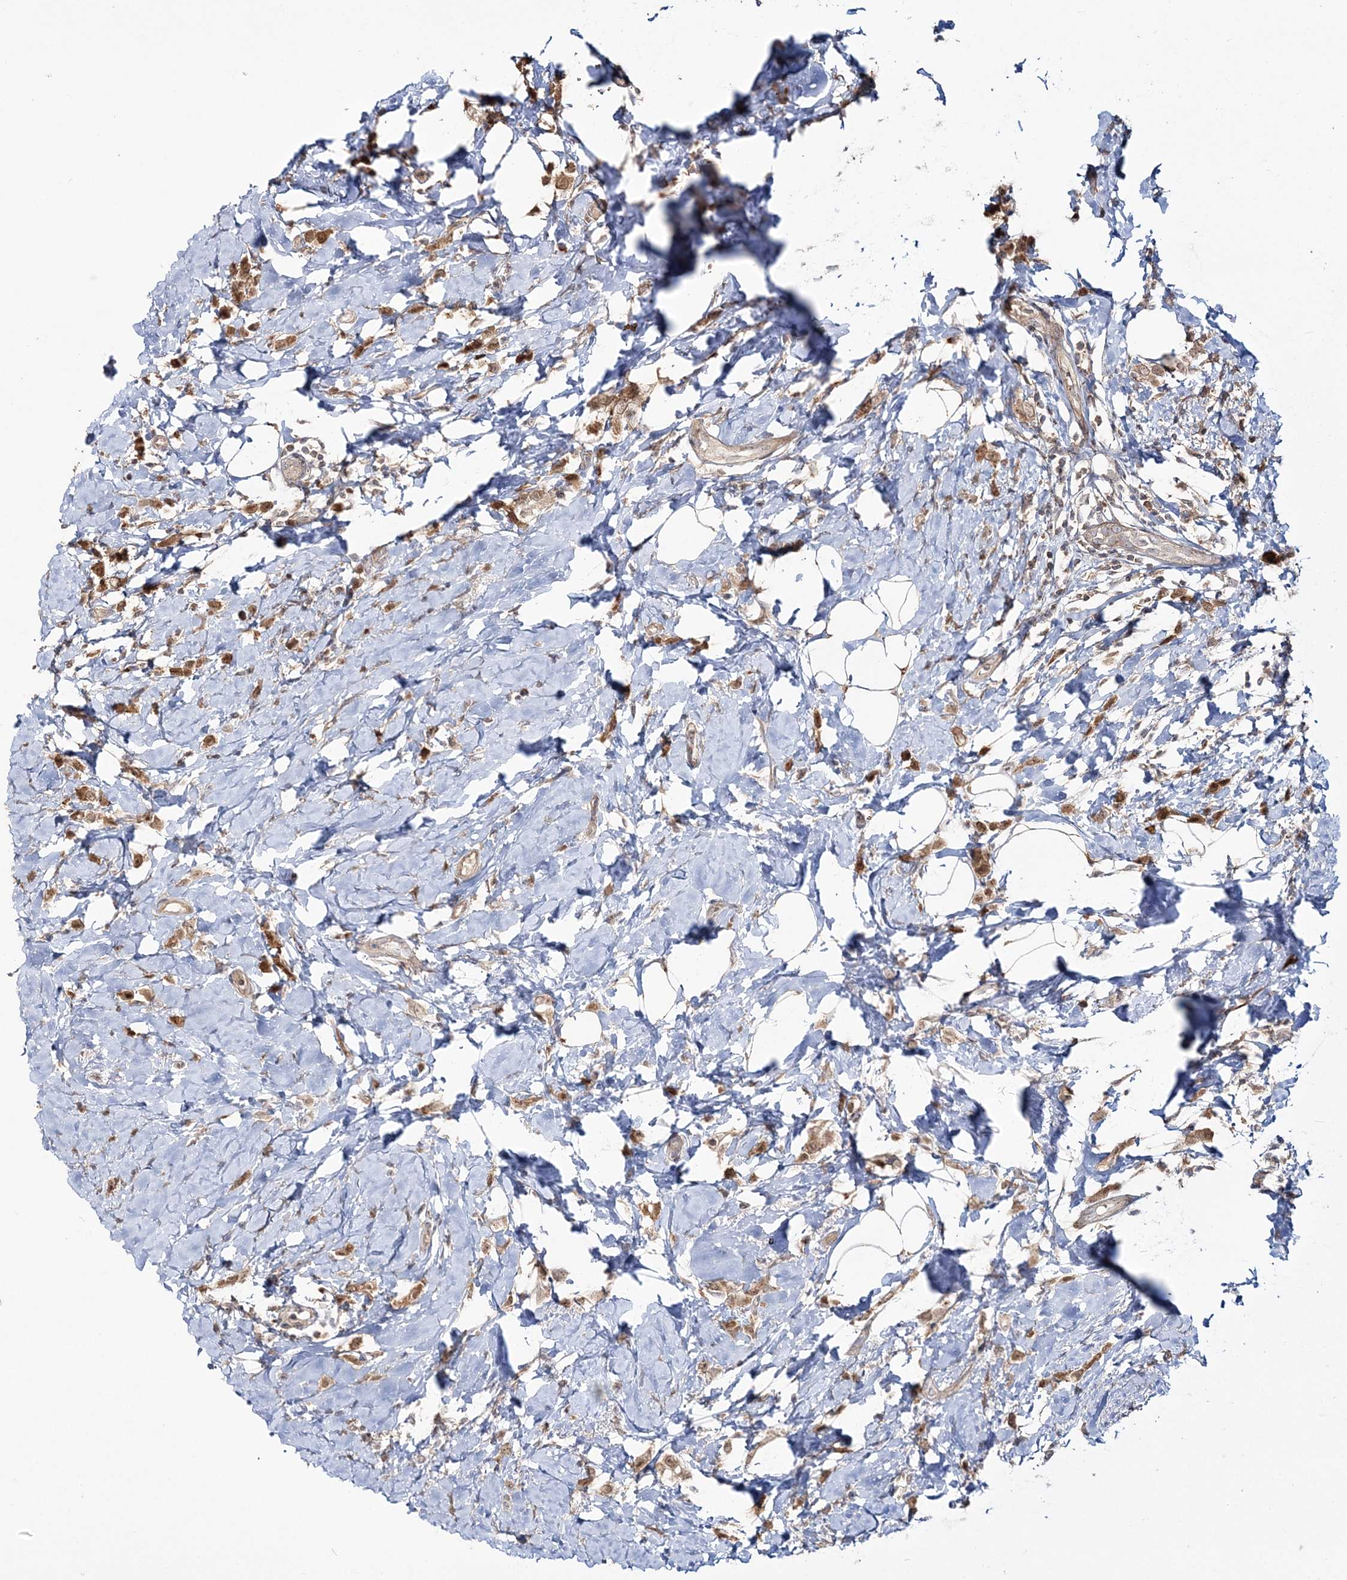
{"staining": {"intensity": "moderate", "quantity": ">75%", "location": "cytoplasmic/membranous,nuclear"}, "tissue": "breast cancer", "cell_type": "Tumor cells", "image_type": "cancer", "snomed": [{"axis": "morphology", "description": "Lobular carcinoma"}, {"axis": "topography", "description": "Breast"}], "caption": "Human lobular carcinoma (breast) stained with a protein marker demonstrates moderate staining in tumor cells.", "gene": "MOCS2", "patient": {"sex": "female", "age": 47}}